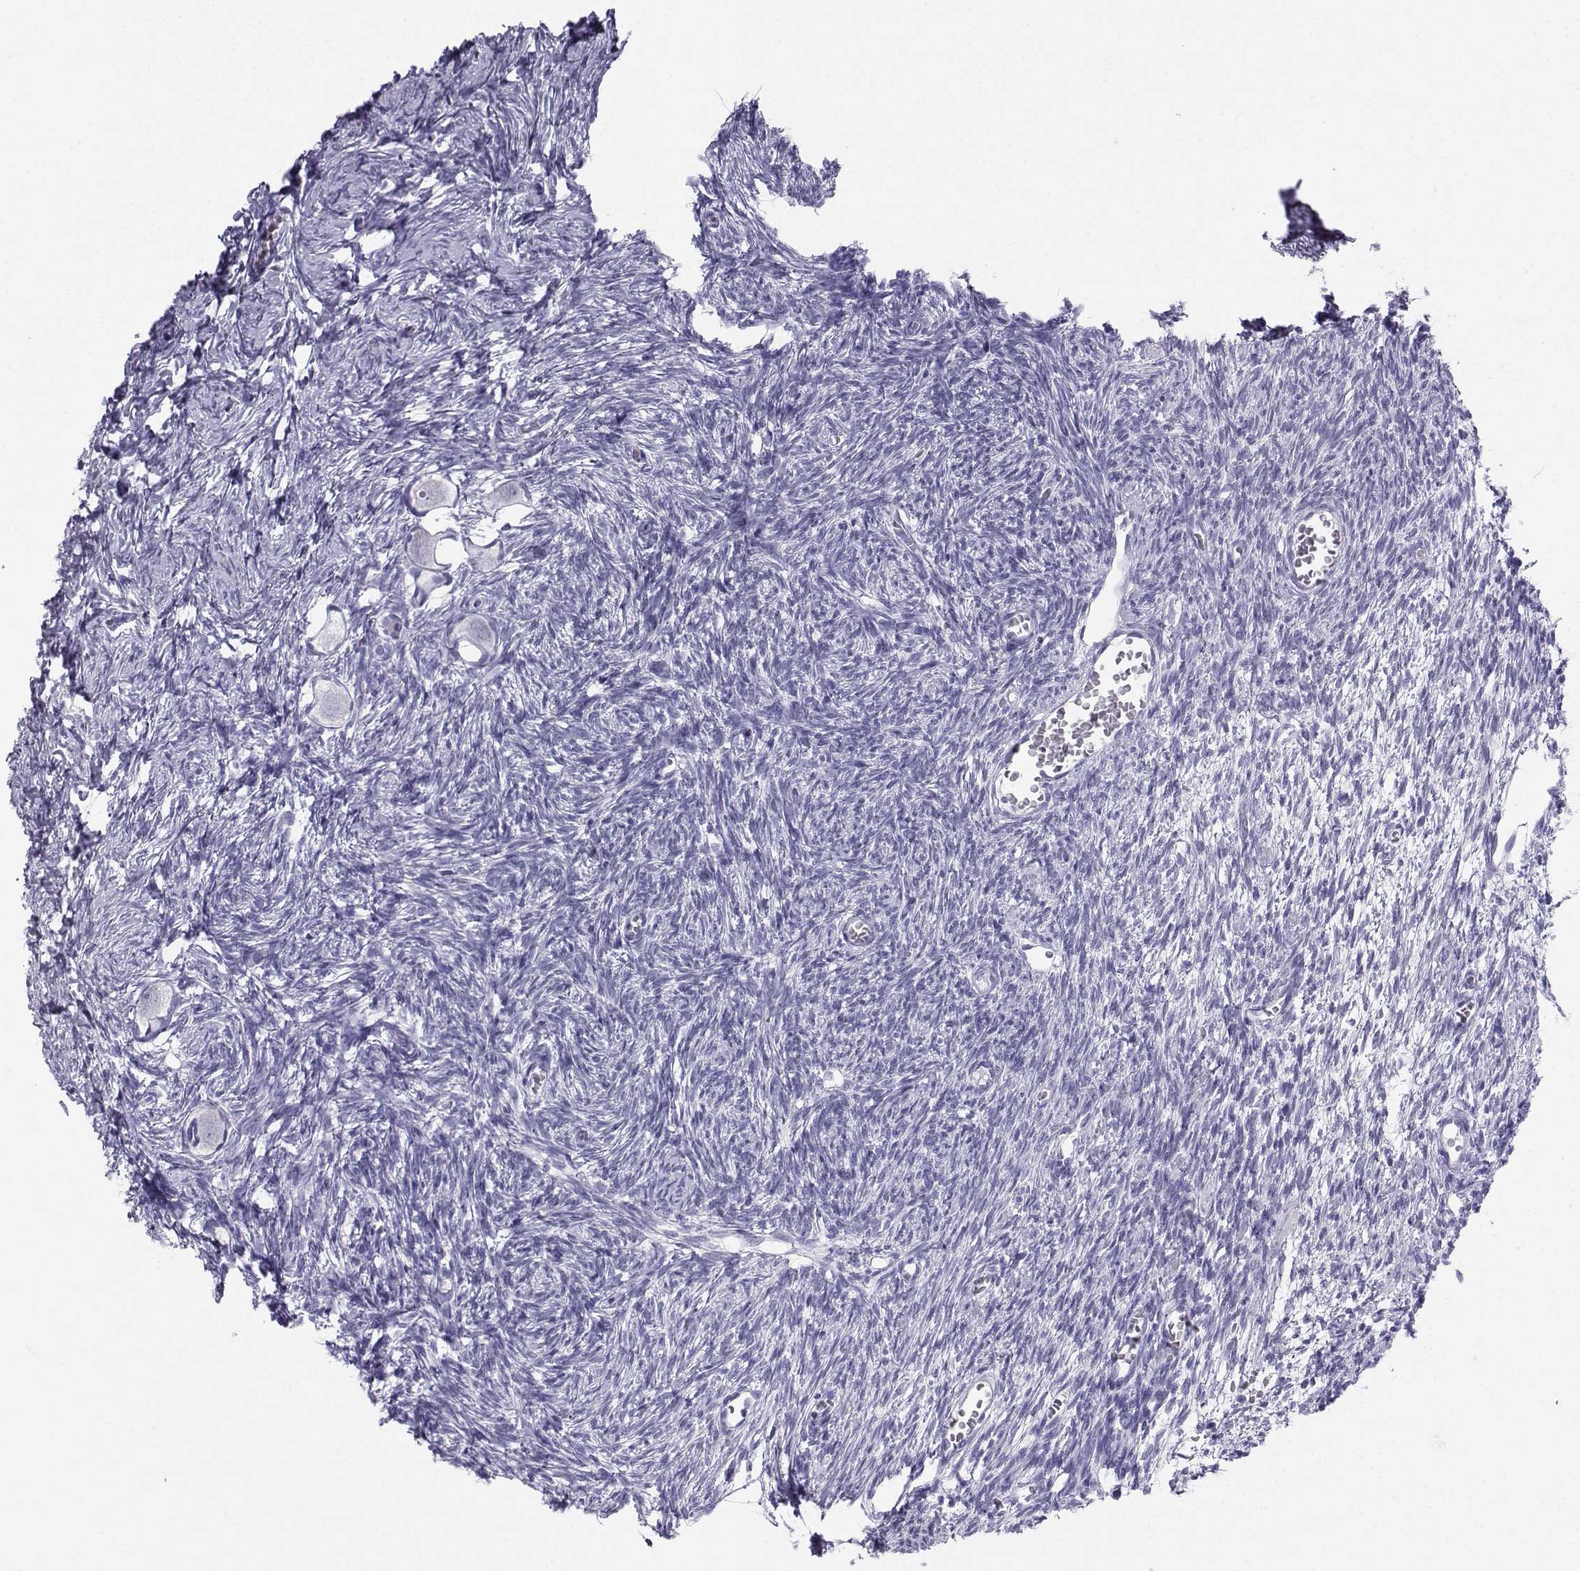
{"staining": {"intensity": "negative", "quantity": "none", "location": "none"}, "tissue": "ovary", "cell_type": "Follicle cells", "image_type": "normal", "snomed": [{"axis": "morphology", "description": "Normal tissue, NOS"}, {"axis": "topography", "description": "Ovary"}], "caption": "Ovary was stained to show a protein in brown. There is no significant positivity in follicle cells. (Stains: DAB immunohistochemistry with hematoxylin counter stain, Microscopy: brightfield microscopy at high magnification).", "gene": "IQCD", "patient": {"sex": "female", "age": 27}}